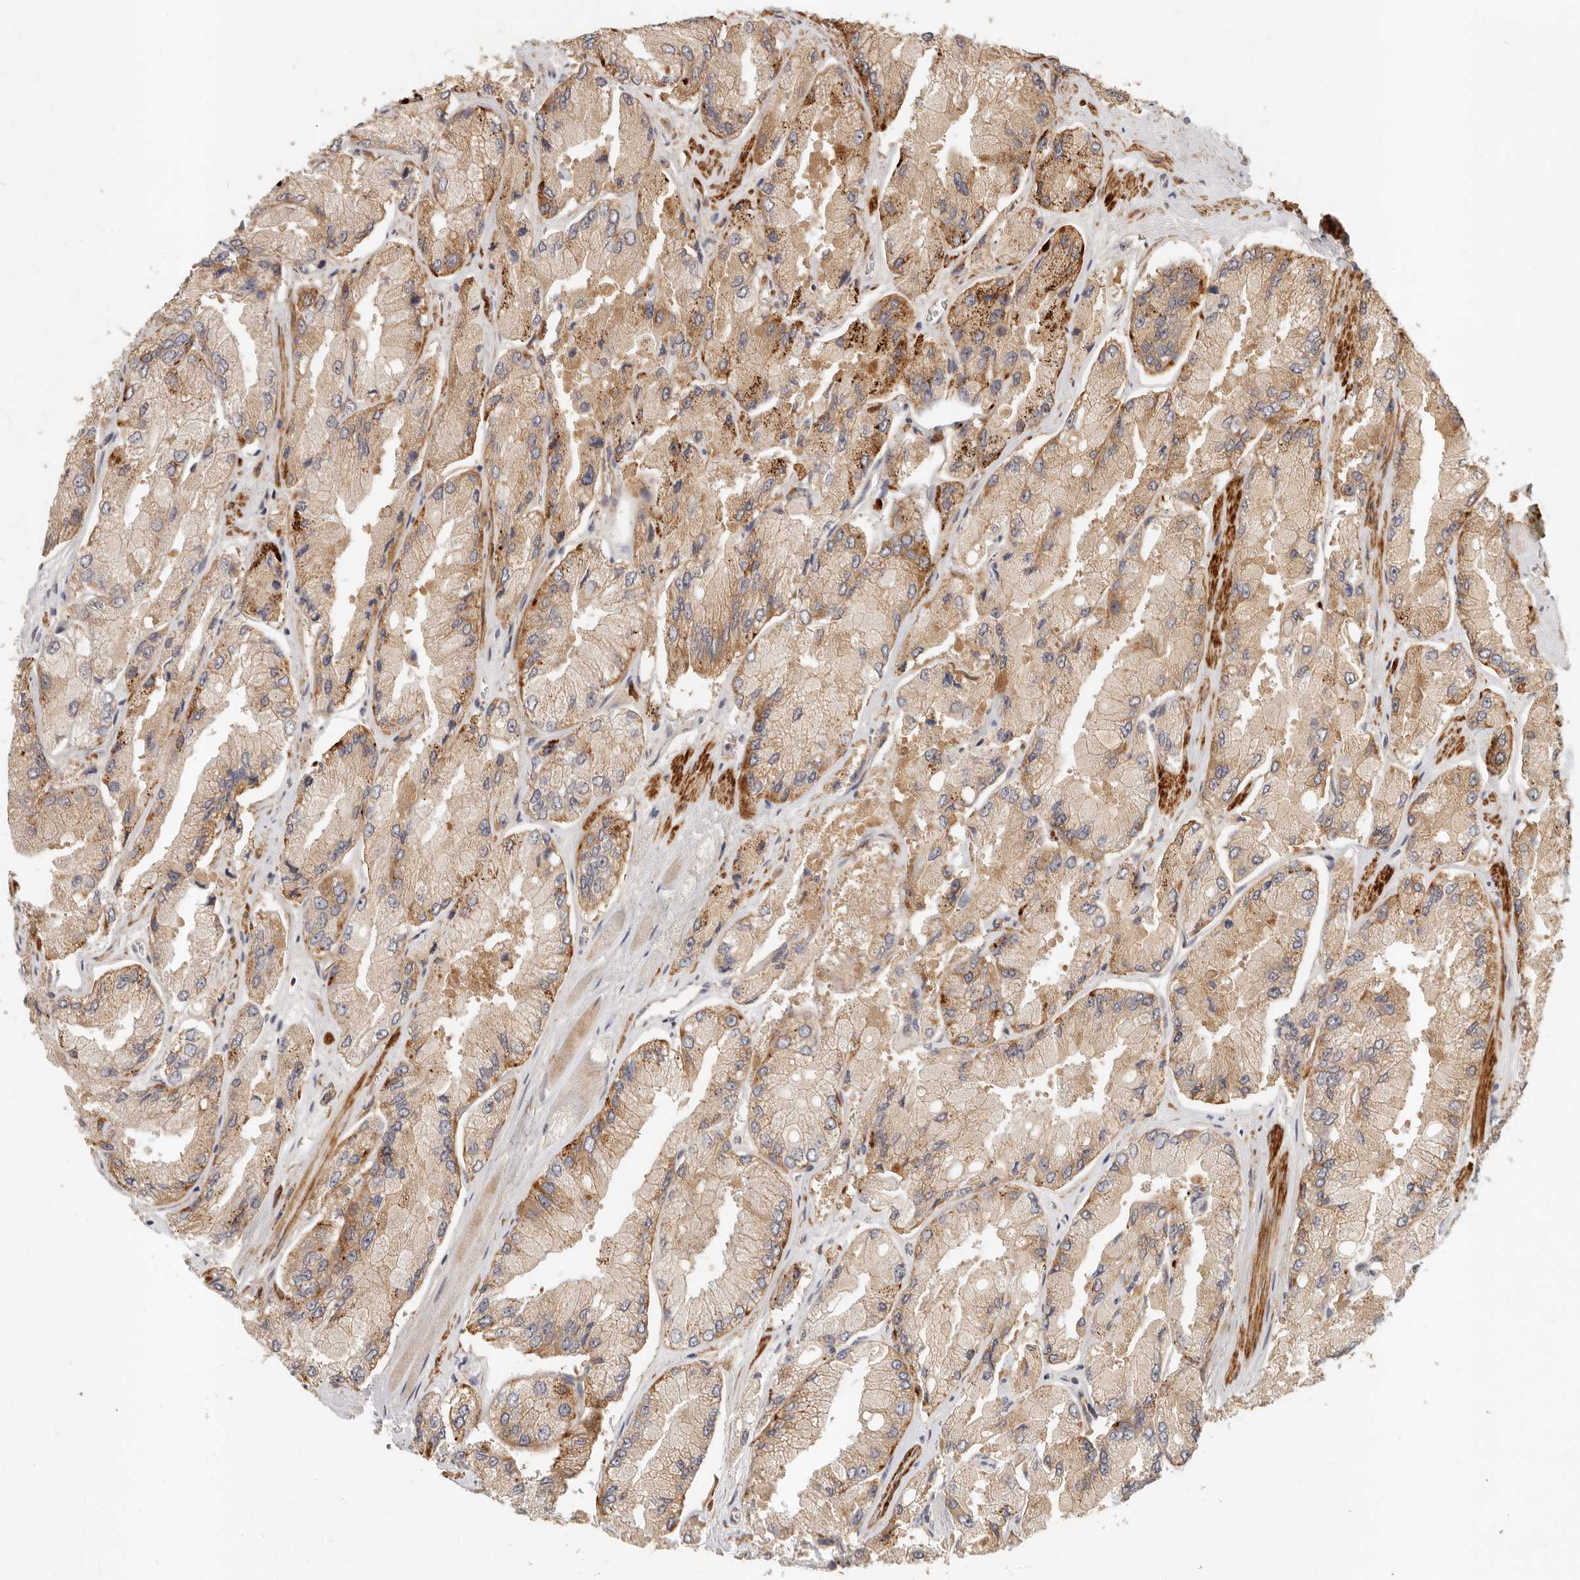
{"staining": {"intensity": "moderate", "quantity": "25%-75%", "location": "cytoplasmic/membranous"}, "tissue": "prostate cancer", "cell_type": "Tumor cells", "image_type": "cancer", "snomed": [{"axis": "morphology", "description": "Adenocarcinoma, High grade"}, {"axis": "topography", "description": "Prostate"}], "caption": "This is an image of IHC staining of prostate cancer (high-grade adenocarcinoma), which shows moderate positivity in the cytoplasmic/membranous of tumor cells.", "gene": "VIPR1", "patient": {"sex": "male", "age": 58}}